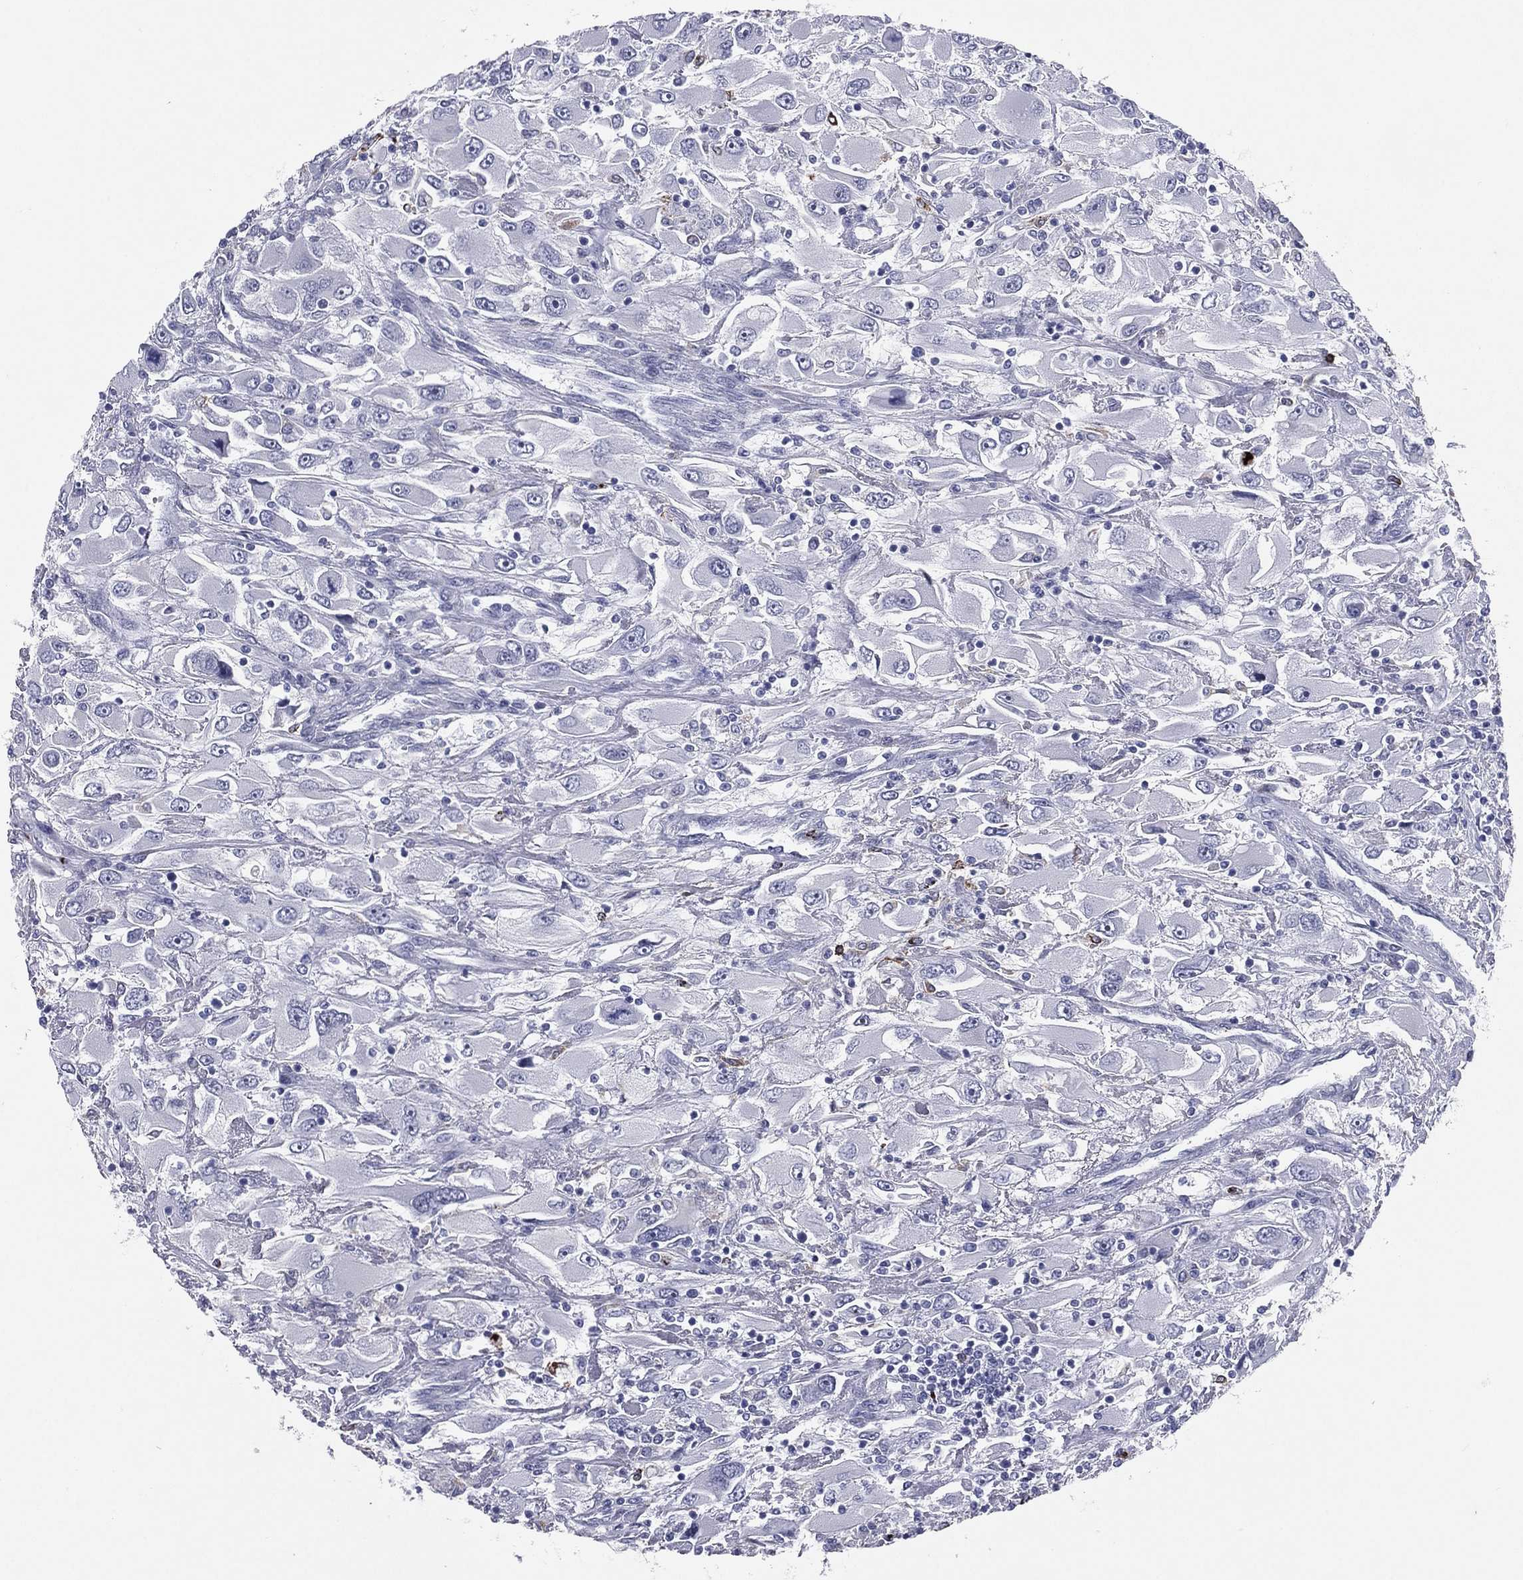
{"staining": {"intensity": "negative", "quantity": "none", "location": "none"}, "tissue": "renal cancer", "cell_type": "Tumor cells", "image_type": "cancer", "snomed": [{"axis": "morphology", "description": "Adenocarcinoma, NOS"}, {"axis": "topography", "description": "Kidney"}], "caption": "Immunohistochemistry (IHC) photomicrograph of neoplastic tissue: human adenocarcinoma (renal) stained with DAB demonstrates no significant protein staining in tumor cells.", "gene": "HLA-DOA", "patient": {"sex": "female", "age": 52}}